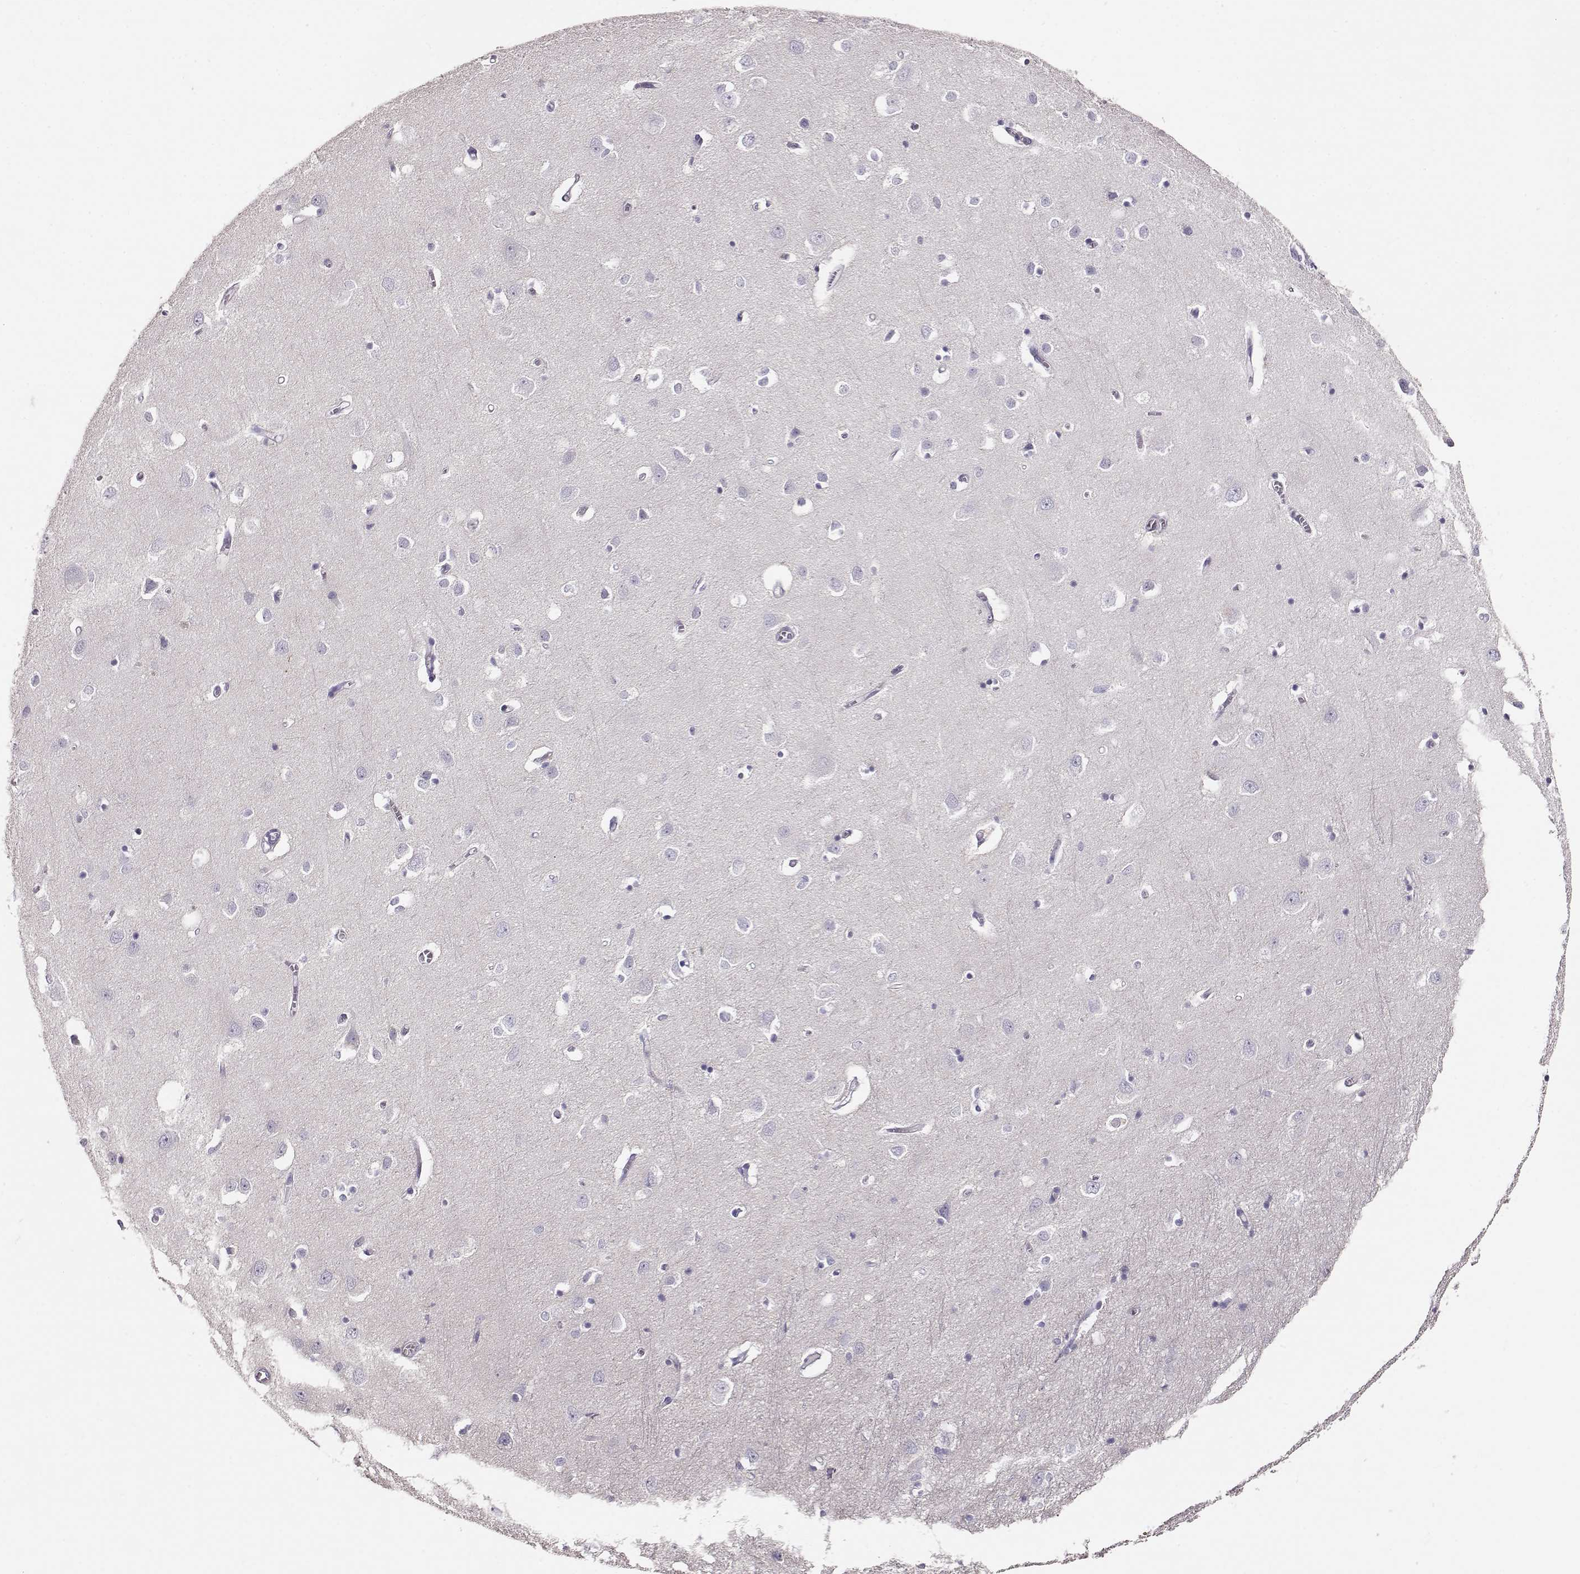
{"staining": {"intensity": "negative", "quantity": "none", "location": "none"}, "tissue": "cerebral cortex", "cell_type": "Endothelial cells", "image_type": "normal", "snomed": [{"axis": "morphology", "description": "Normal tissue, NOS"}, {"axis": "topography", "description": "Cerebral cortex"}], "caption": "Immunohistochemistry (IHC) image of normal cerebral cortex: human cerebral cortex stained with DAB (3,3'-diaminobenzidine) displays no significant protein expression in endothelial cells. (Brightfield microscopy of DAB (3,3'-diaminobenzidine) IHC at high magnification).", "gene": "RBM44", "patient": {"sex": "male", "age": 70}}